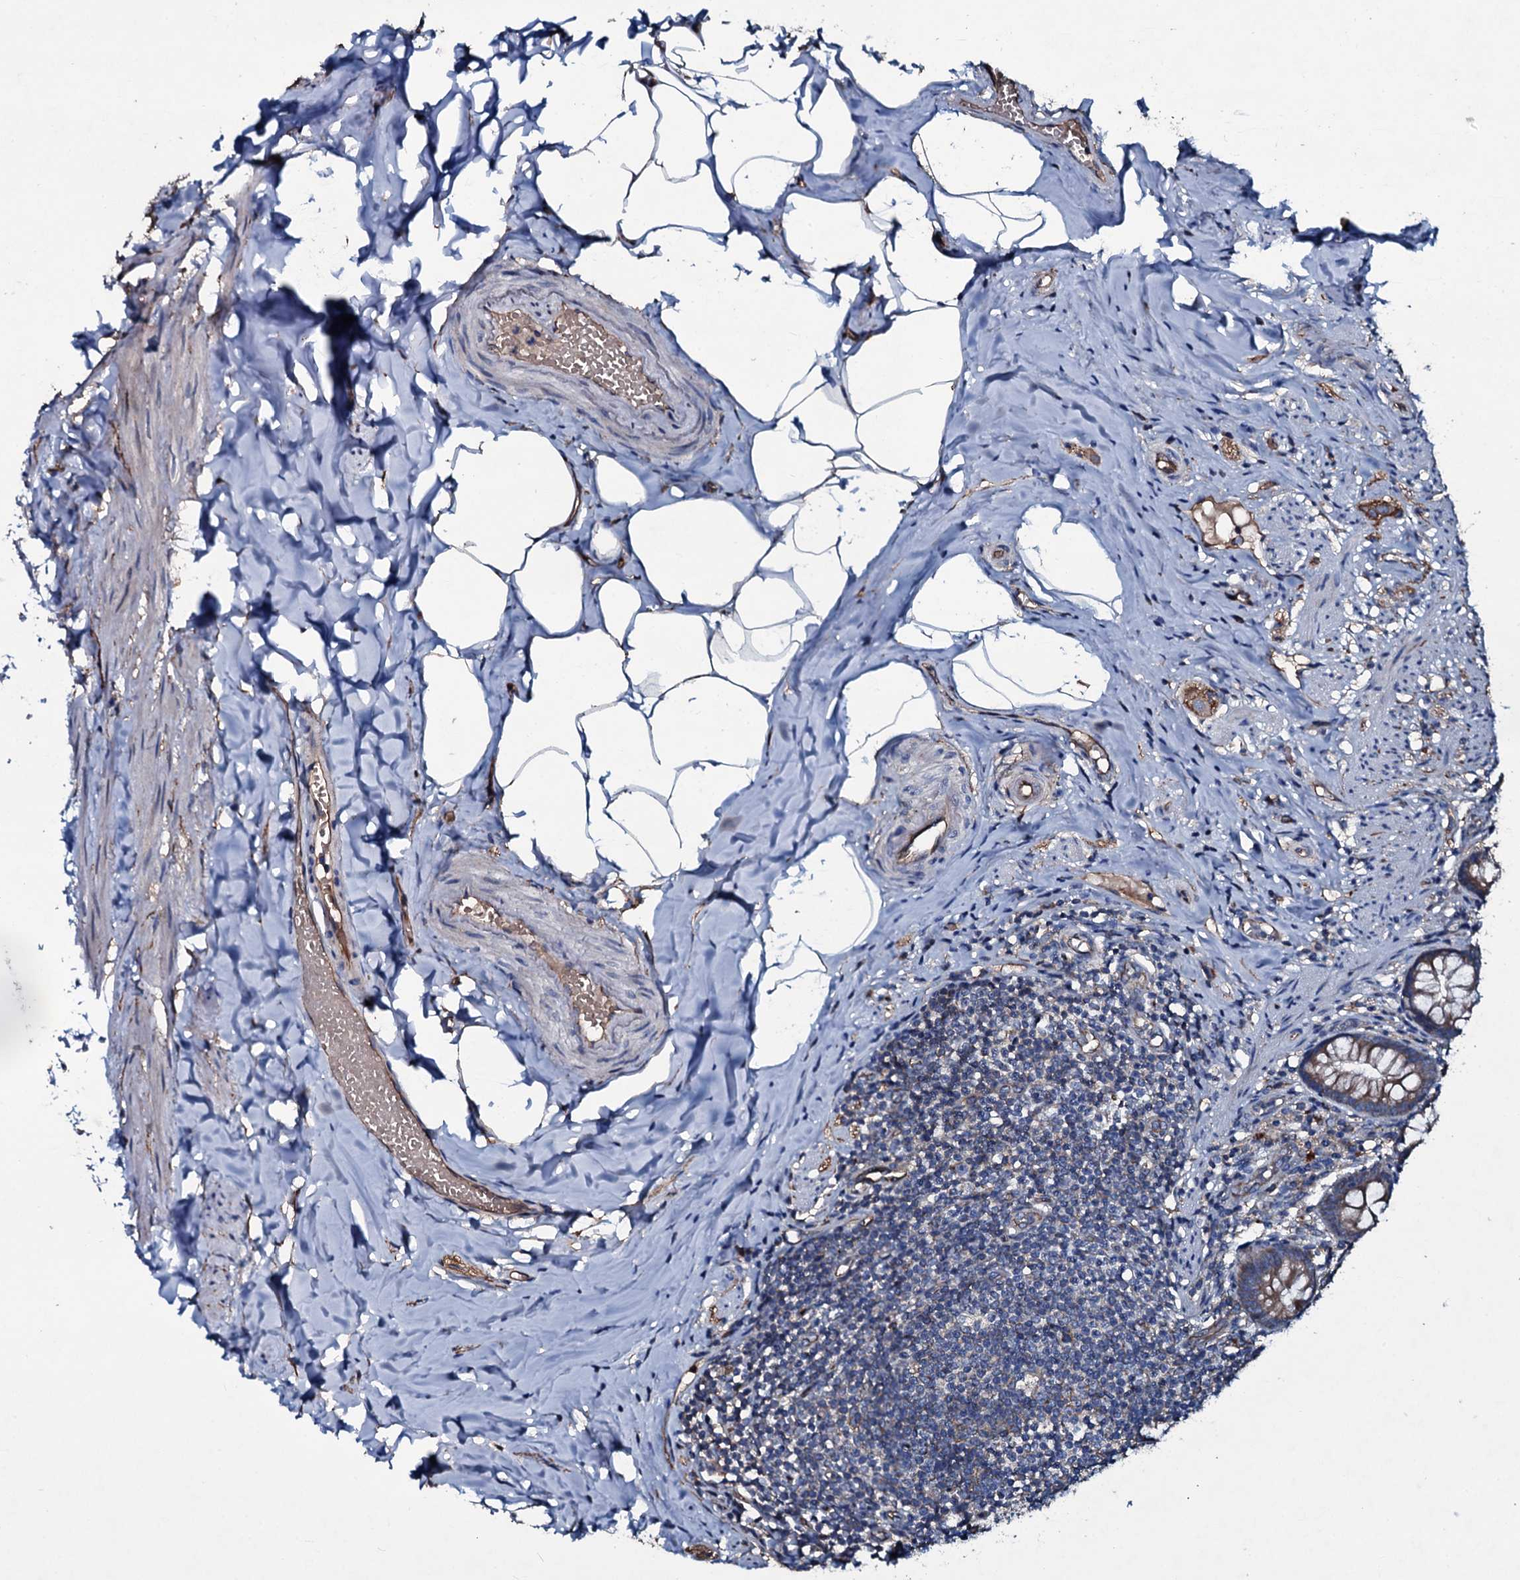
{"staining": {"intensity": "moderate", "quantity": ">75%", "location": "cytoplasmic/membranous"}, "tissue": "appendix", "cell_type": "Glandular cells", "image_type": "normal", "snomed": [{"axis": "morphology", "description": "Normal tissue, NOS"}, {"axis": "topography", "description": "Appendix"}], "caption": "Immunohistochemical staining of normal human appendix demonstrates medium levels of moderate cytoplasmic/membranous expression in approximately >75% of glandular cells. Using DAB (brown) and hematoxylin (blue) stains, captured at high magnification using brightfield microscopy.", "gene": "DMAC2", "patient": {"sex": "male", "age": 55}}